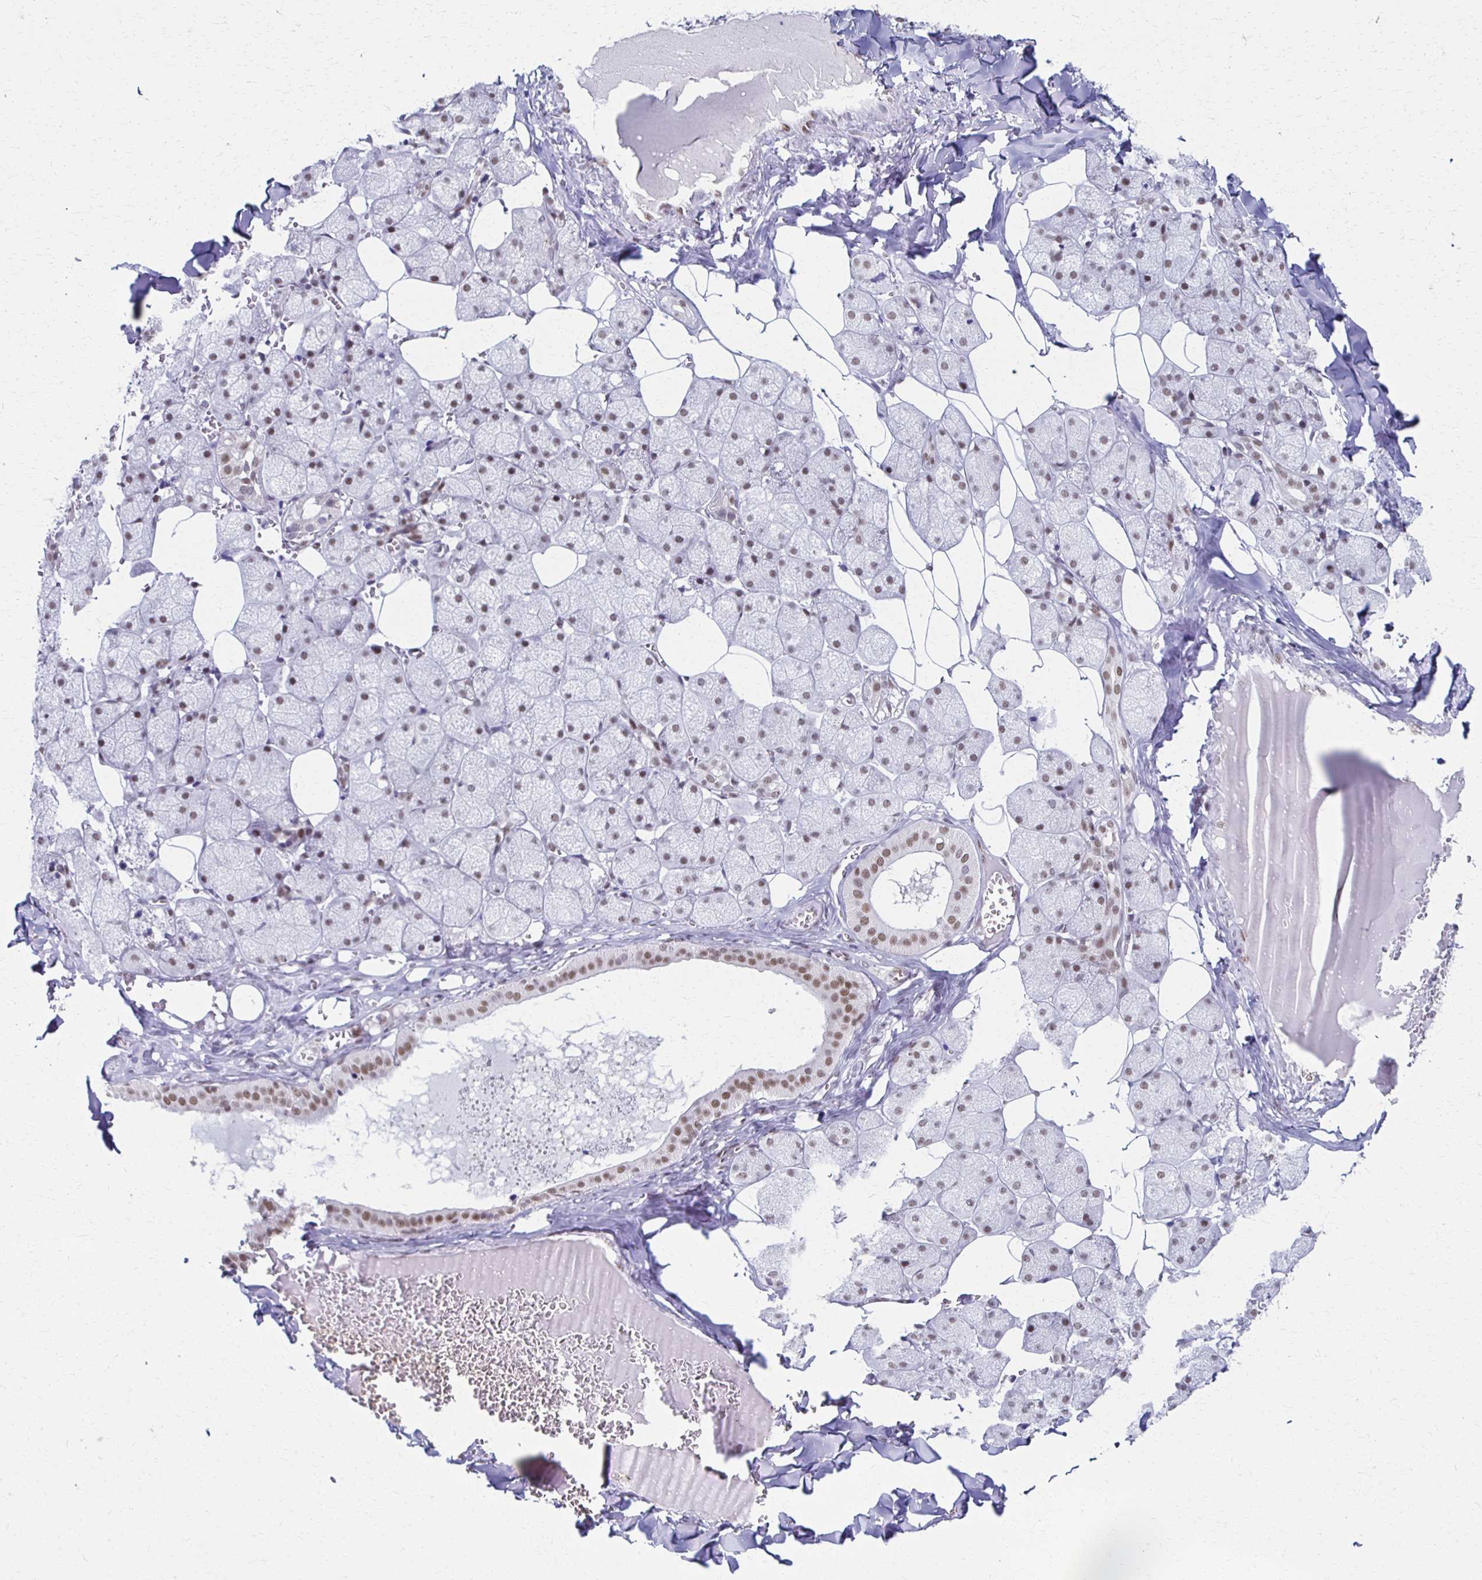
{"staining": {"intensity": "moderate", "quantity": "<25%", "location": "nuclear"}, "tissue": "salivary gland", "cell_type": "Glandular cells", "image_type": "normal", "snomed": [{"axis": "morphology", "description": "Normal tissue, NOS"}, {"axis": "topography", "description": "Salivary gland"}, {"axis": "topography", "description": "Peripheral nerve tissue"}], "caption": "IHC photomicrograph of normal salivary gland: salivary gland stained using immunohistochemistry demonstrates low levels of moderate protein expression localized specifically in the nuclear of glandular cells, appearing as a nuclear brown color.", "gene": "IRF7", "patient": {"sex": "male", "age": 38}}